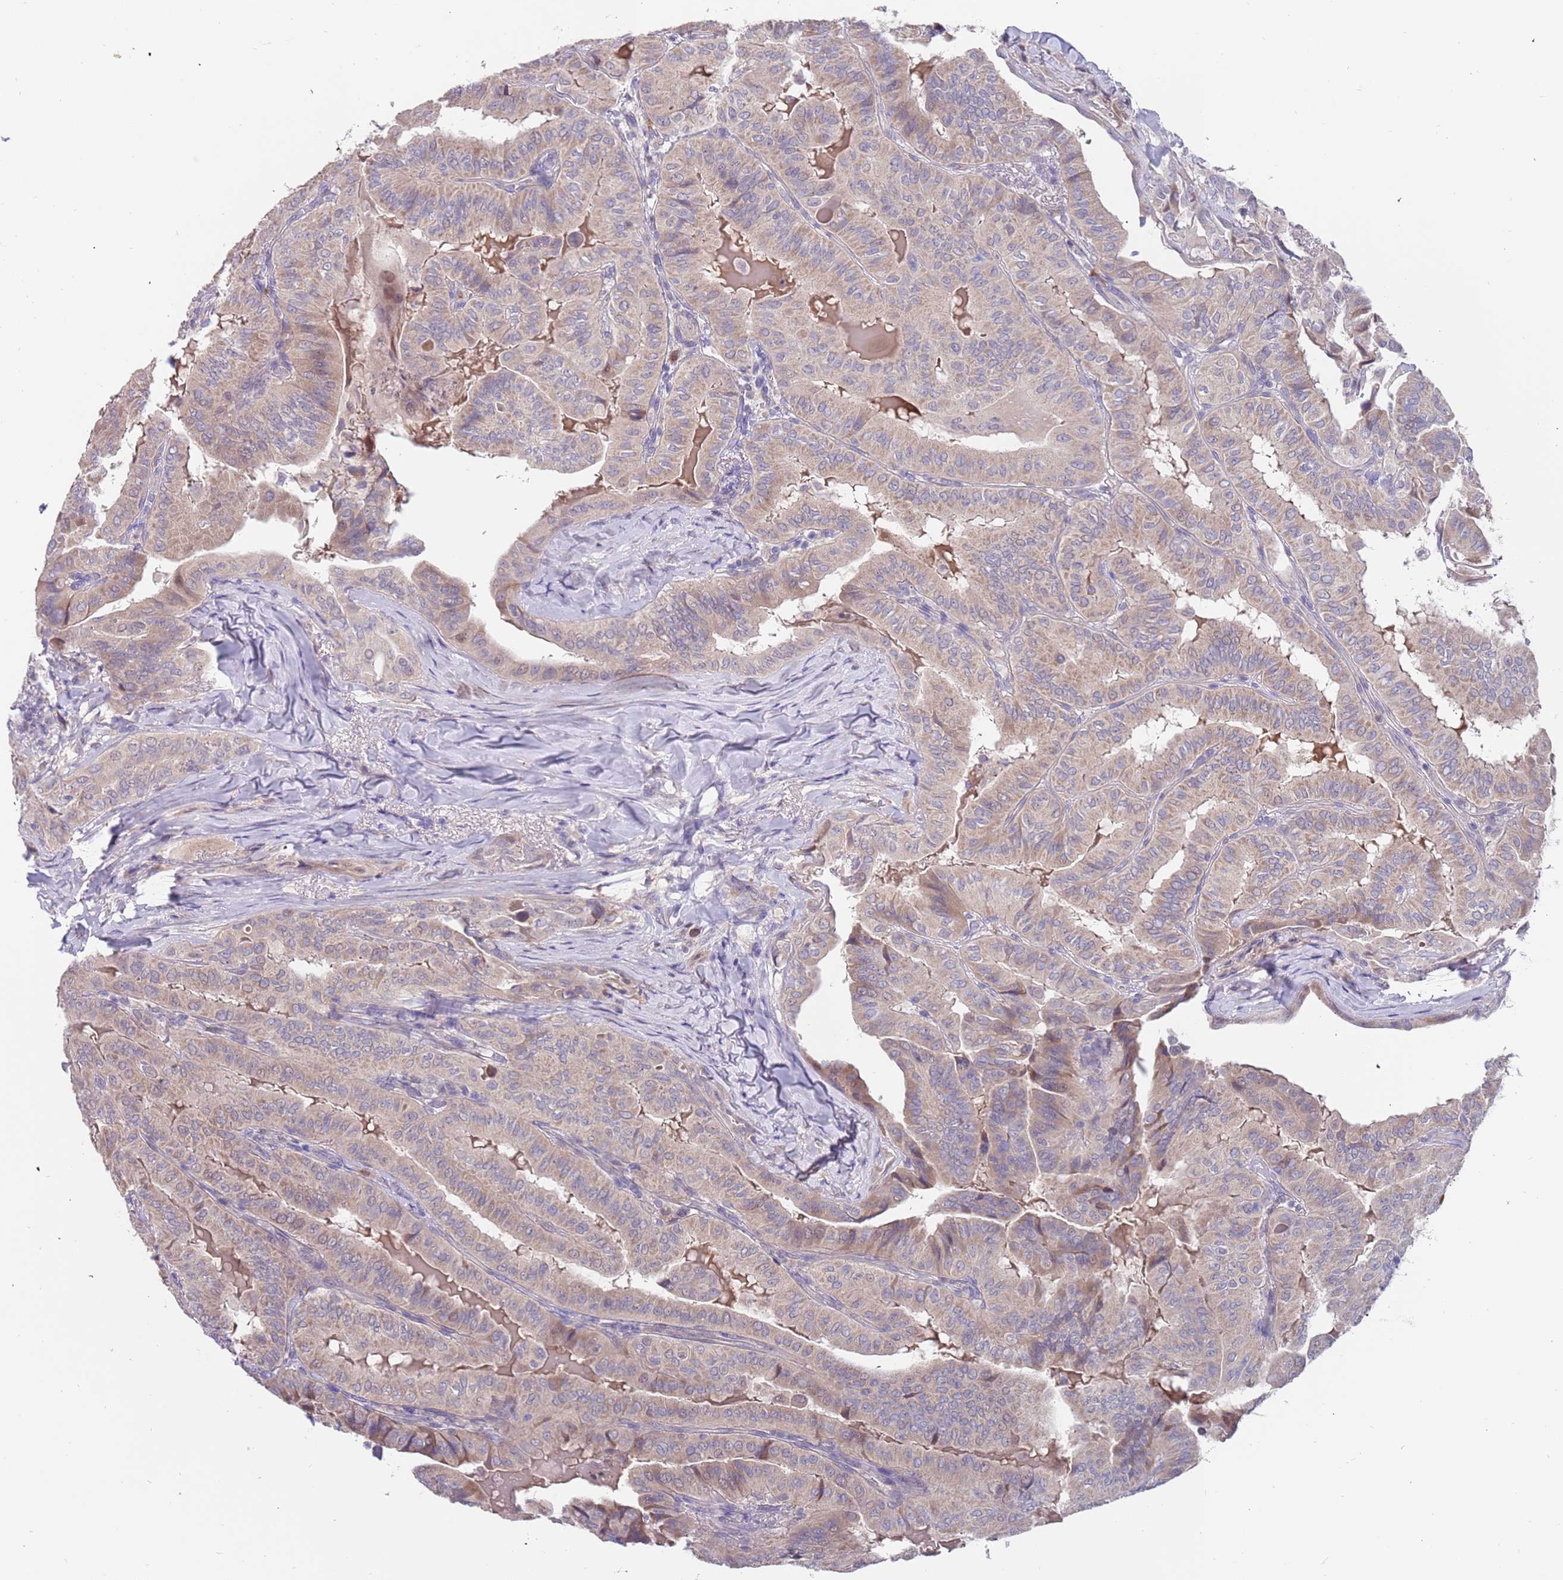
{"staining": {"intensity": "weak", "quantity": "<25%", "location": "cytoplasmic/membranous"}, "tissue": "thyroid cancer", "cell_type": "Tumor cells", "image_type": "cancer", "snomed": [{"axis": "morphology", "description": "Papillary adenocarcinoma, NOS"}, {"axis": "topography", "description": "Thyroid gland"}], "caption": "DAB immunohistochemical staining of human thyroid papillary adenocarcinoma exhibits no significant expression in tumor cells.", "gene": "ZNF746", "patient": {"sex": "female", "age": 68}}